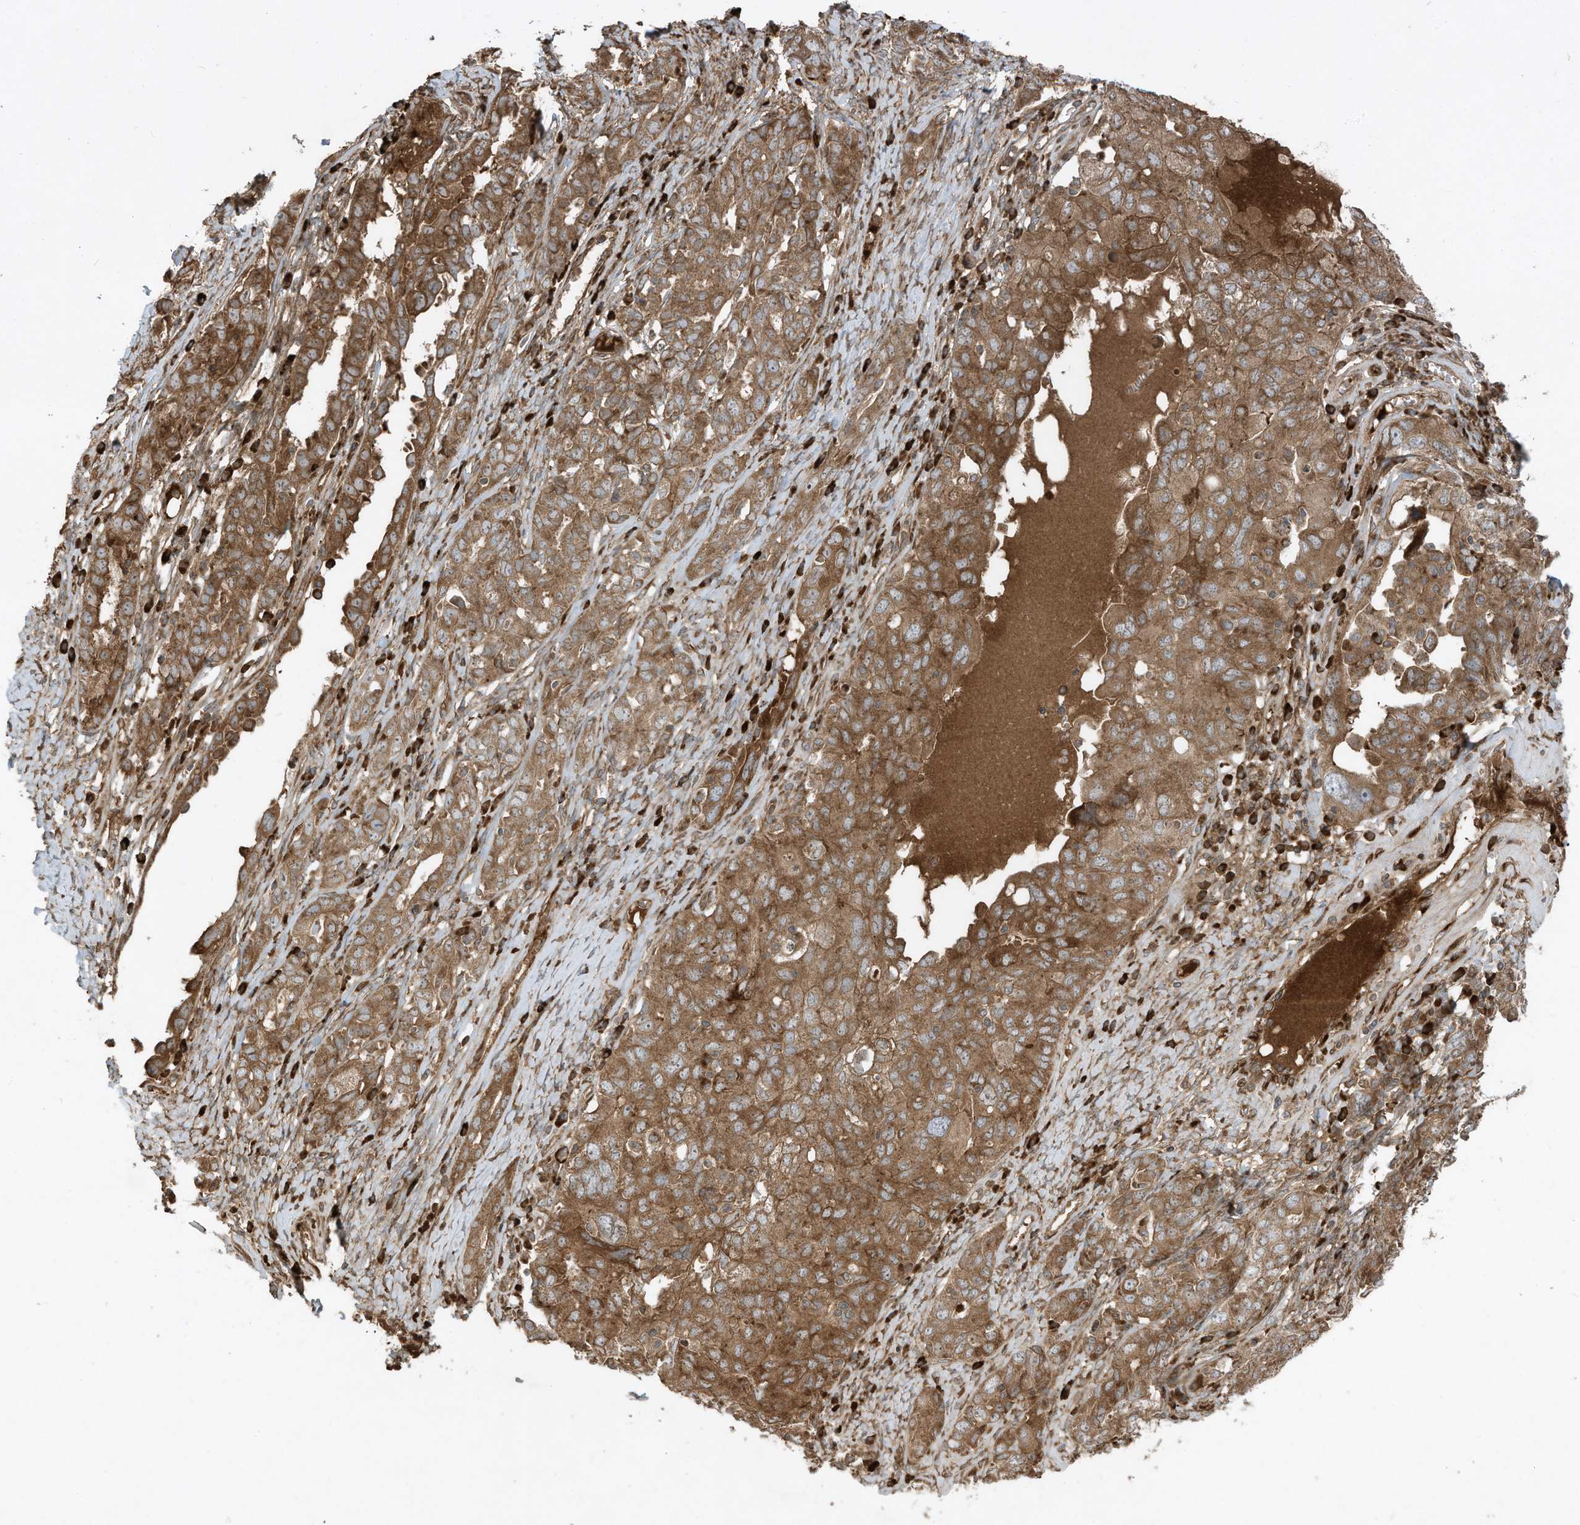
{"staining": {"intensity": "moderate", "quantity": ">75%", "location": "cytoplasmic/membranous"}, "tissue": "ovarian cancer", "cell_type": "Tumor cells", "image_type": "cancer", "snomed": [{"axis": "morphology", "description": "Carcinoma, endometroid"}, {"axis": "topography", "description": "Ovary"}], "caption": "Protein expression analysis of ovarian cancer (endometroid carcinoma) reveals moderate cytoplasmic/membranous positivity in about >75% of tumor cells.", "gene": "DDIT4", "patient": {"sex": "female", "age": 62}}